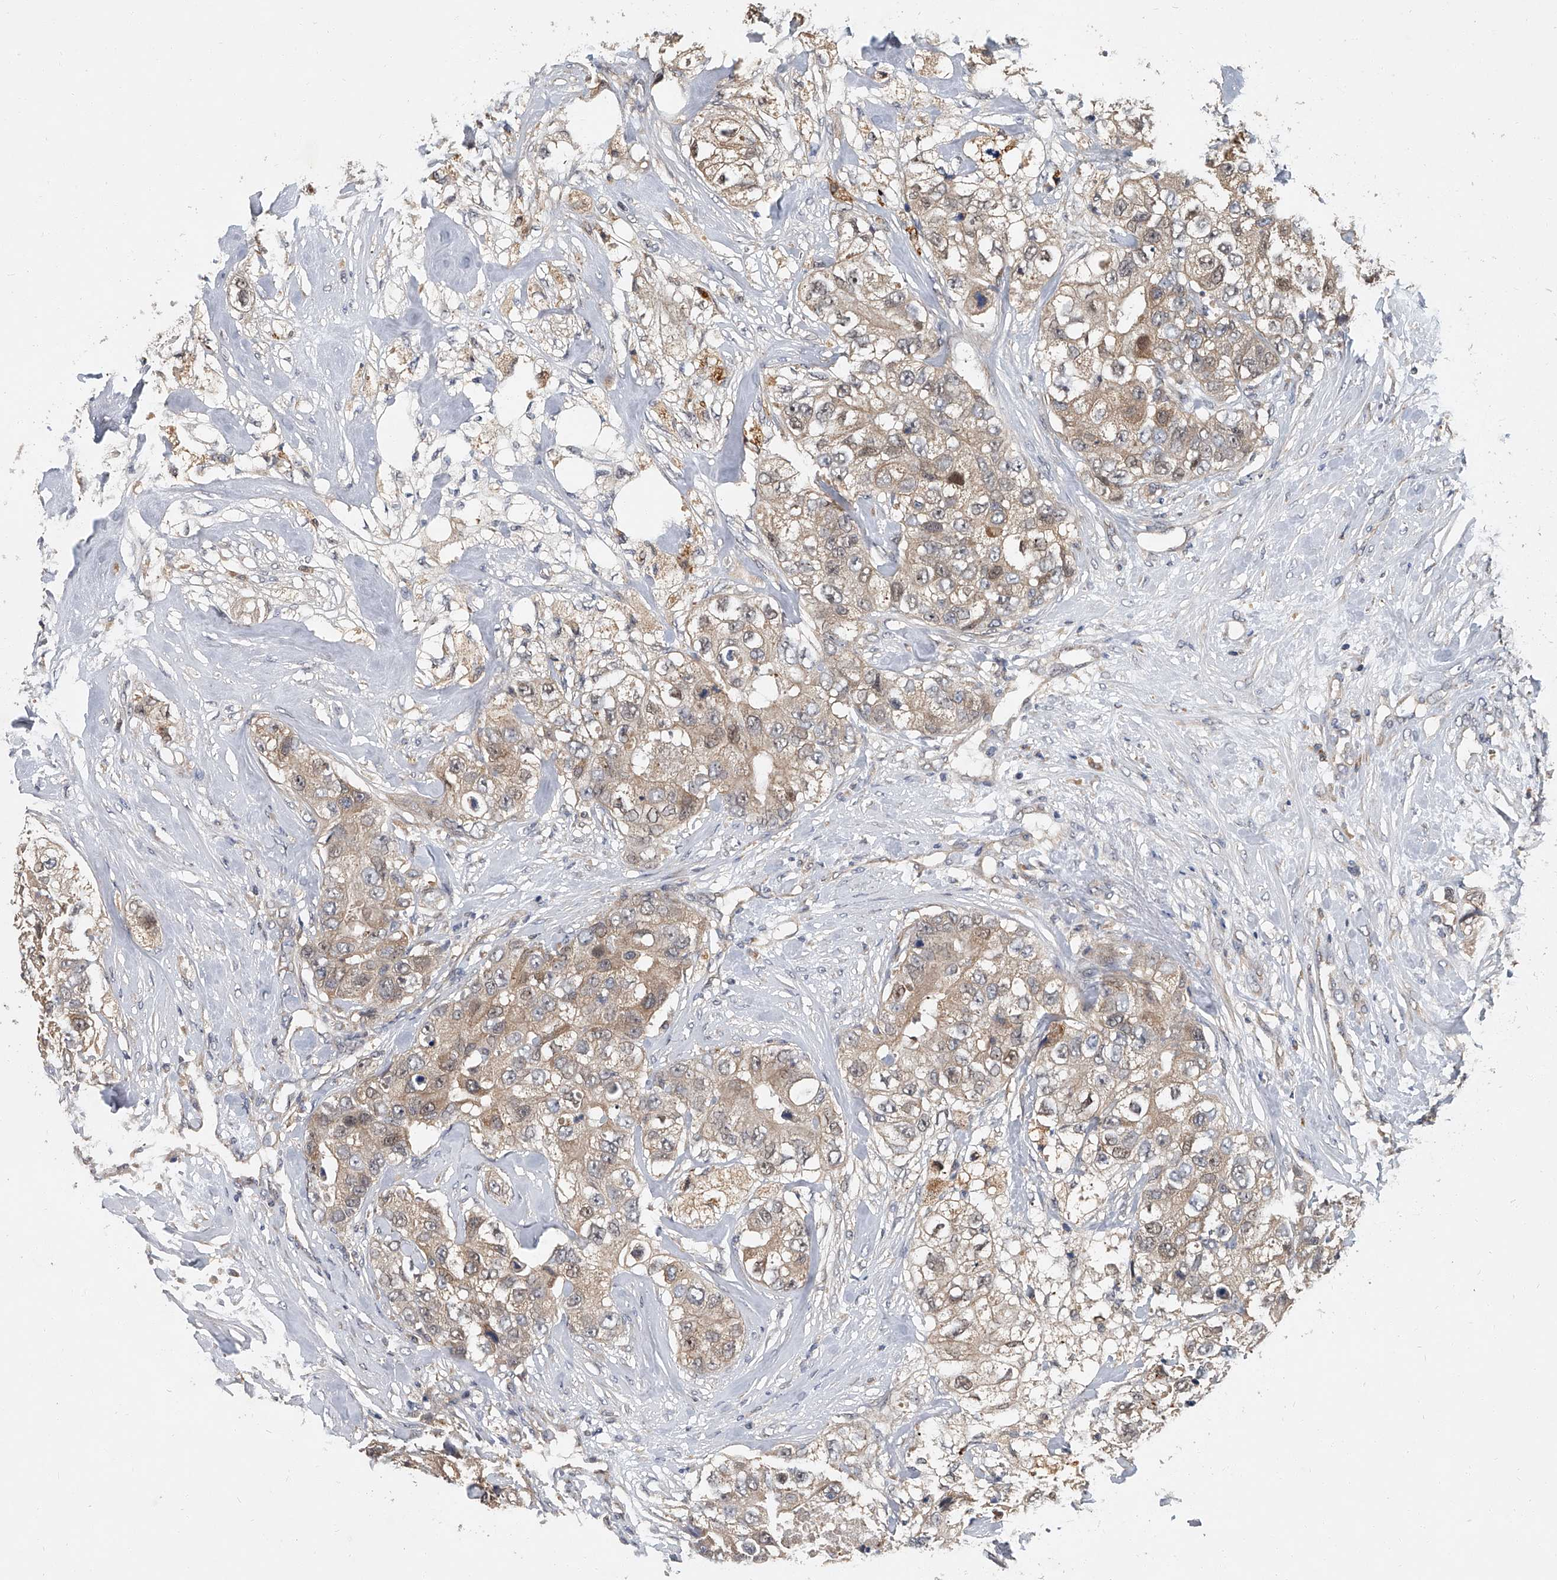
{"staining": {"intensity": "weak", "quantity": ">75%", "location": "cytoplasmic/membranous"}, "tissue": "breast cancer", "cell_type": "Tumor cells", "image_type": "cancer", "snomed": [{"axis": "morphology", "description": "Duct carcinoma"}, {"axis": "topography", "description": "Breast"}], "caption": "A photomicrograph of human infiltrating ductal carcinoma (breast) stained for a protein displays weak cytoplasmic/membranous brown staining in tumor cells.", "gene": "JAG2", "patient": {"sex": "female", "age": 62}}